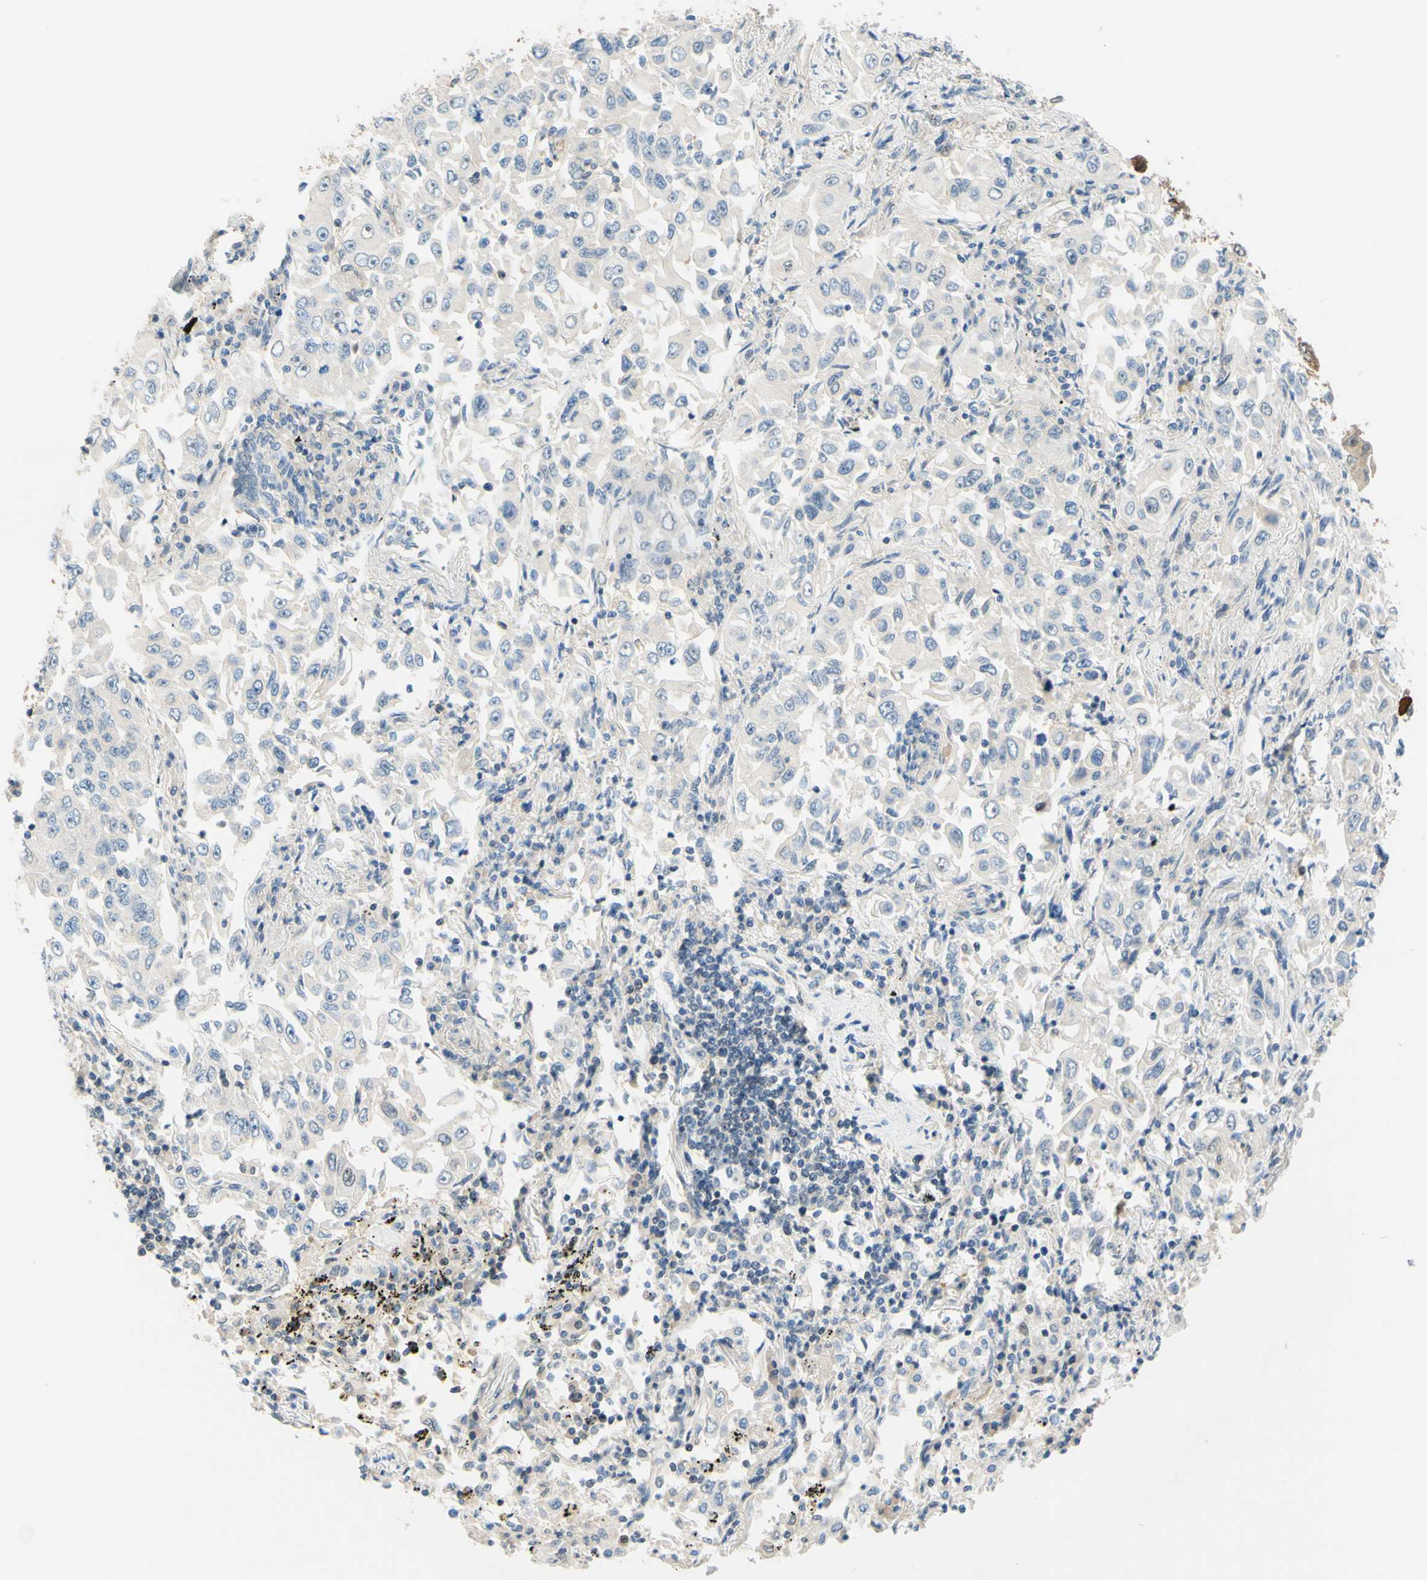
{"staining": {"intensity": "negative", "quantity": "none", "location": "none"}, "tissue": "lung cancer", "cell_type": "Tumor cells", "image_type": "cancer", "snomed": [{"axis": "morphology", "description": "Adenocarcinoma, NOS"}, {"axis": "topography", "description": "Lung"}], "caption": "The micrograph shows no staining of tumor cells in lung cancer.", "gene": "C2CD2L", "patient": {"sex": "male", "age": 84}}